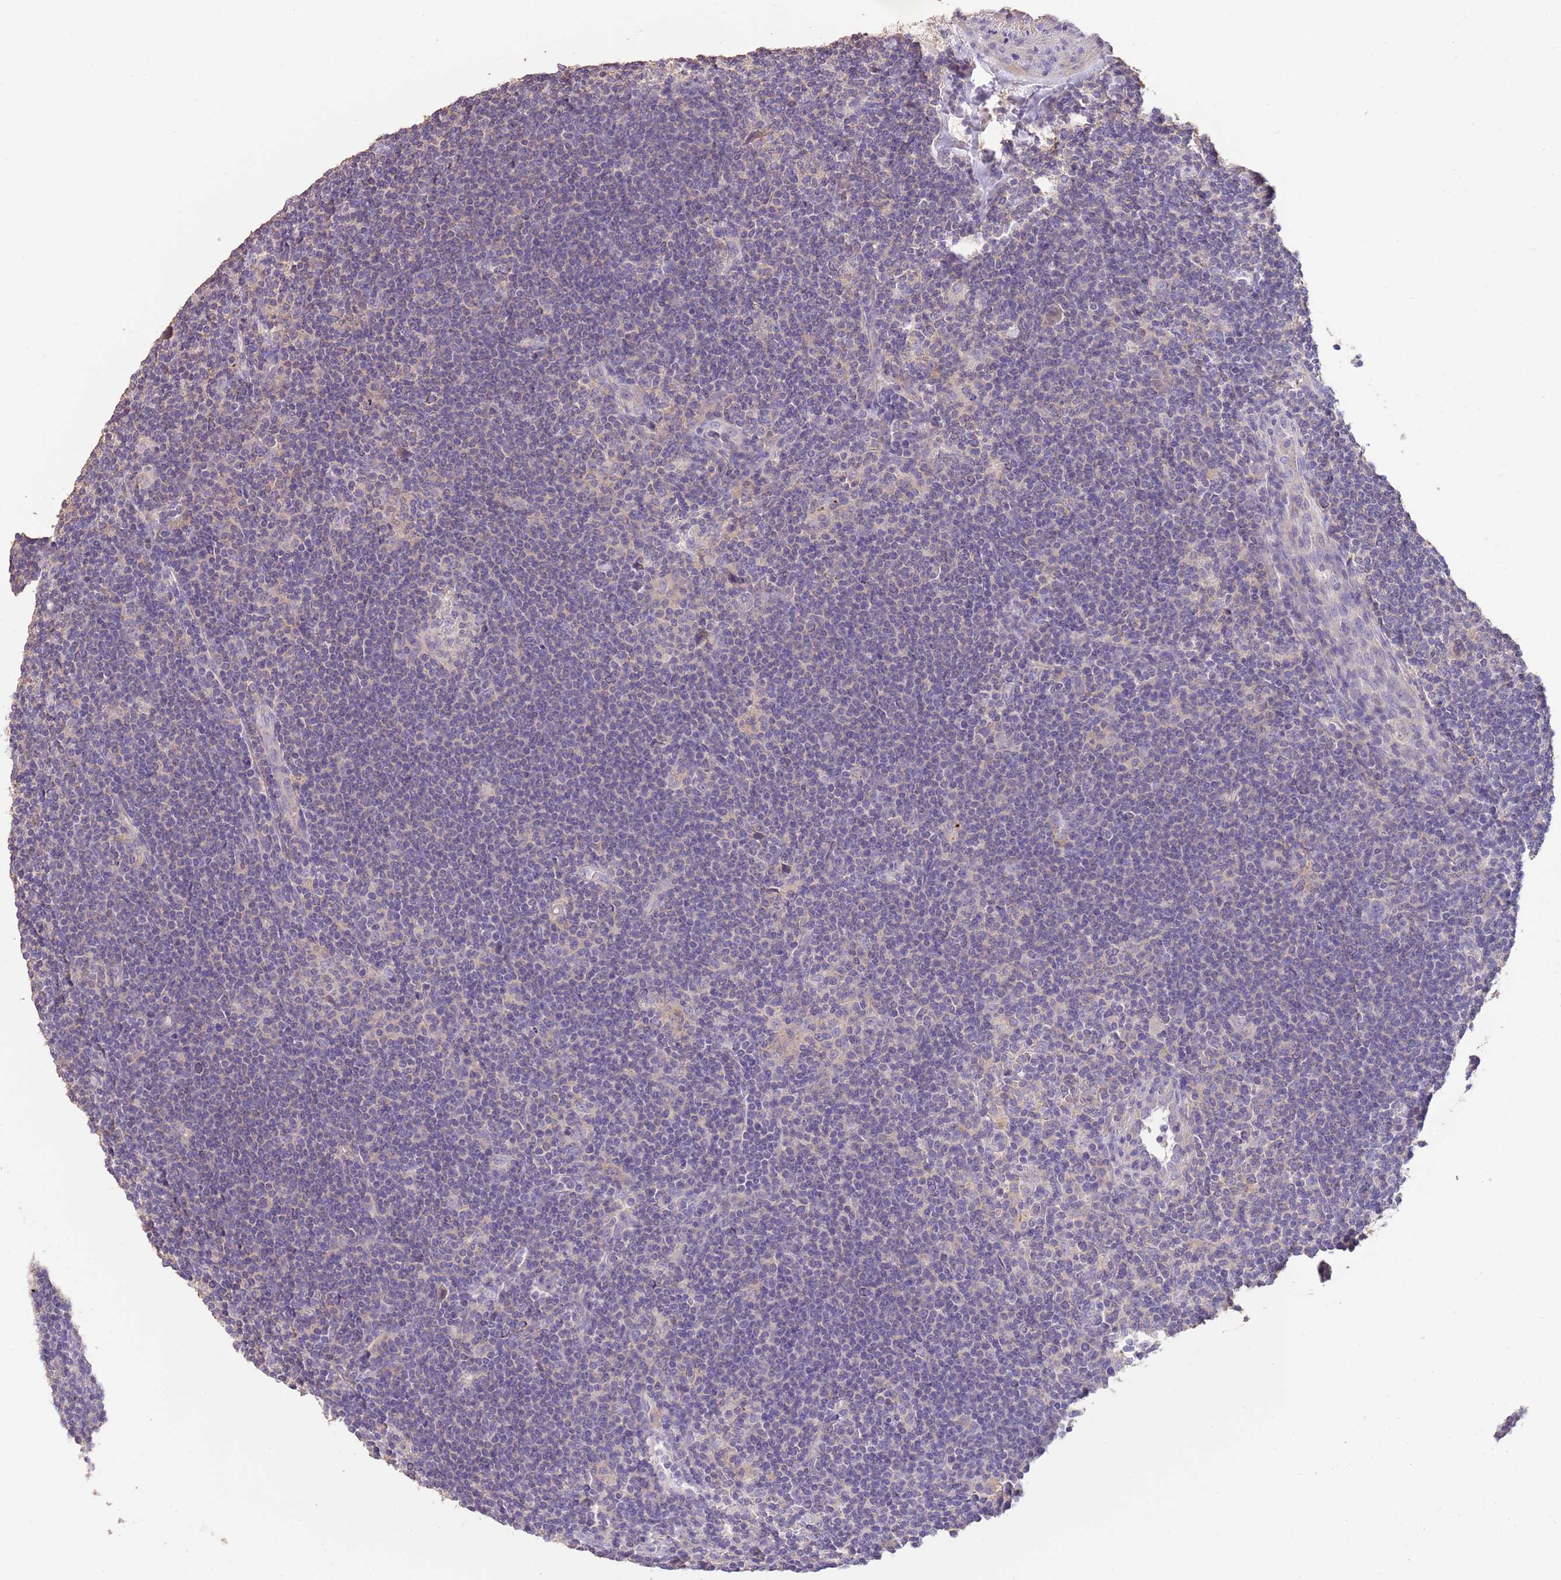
{"staining": {"intensity": "negative", "quantity": "none", "location": "none"}, "tissue": "lymphoma", "cell_type": "Tumor cells", "image_type": "cancer", "snomed": [{"axis": "morphology", "description": "Hodgkin's disease, NOS"}, {"axis": "topography", "description": "Lymph node"}], "caption": "Photomicrograph shows no significant protein staining in tumor cells of Hodgkin's disease. (DAB (3,3'-diaminobenzidine) IHC with hematoxylin counter stain).", "gene": "SFTPA1", "patient": {"sex": "female", "age": 57}}